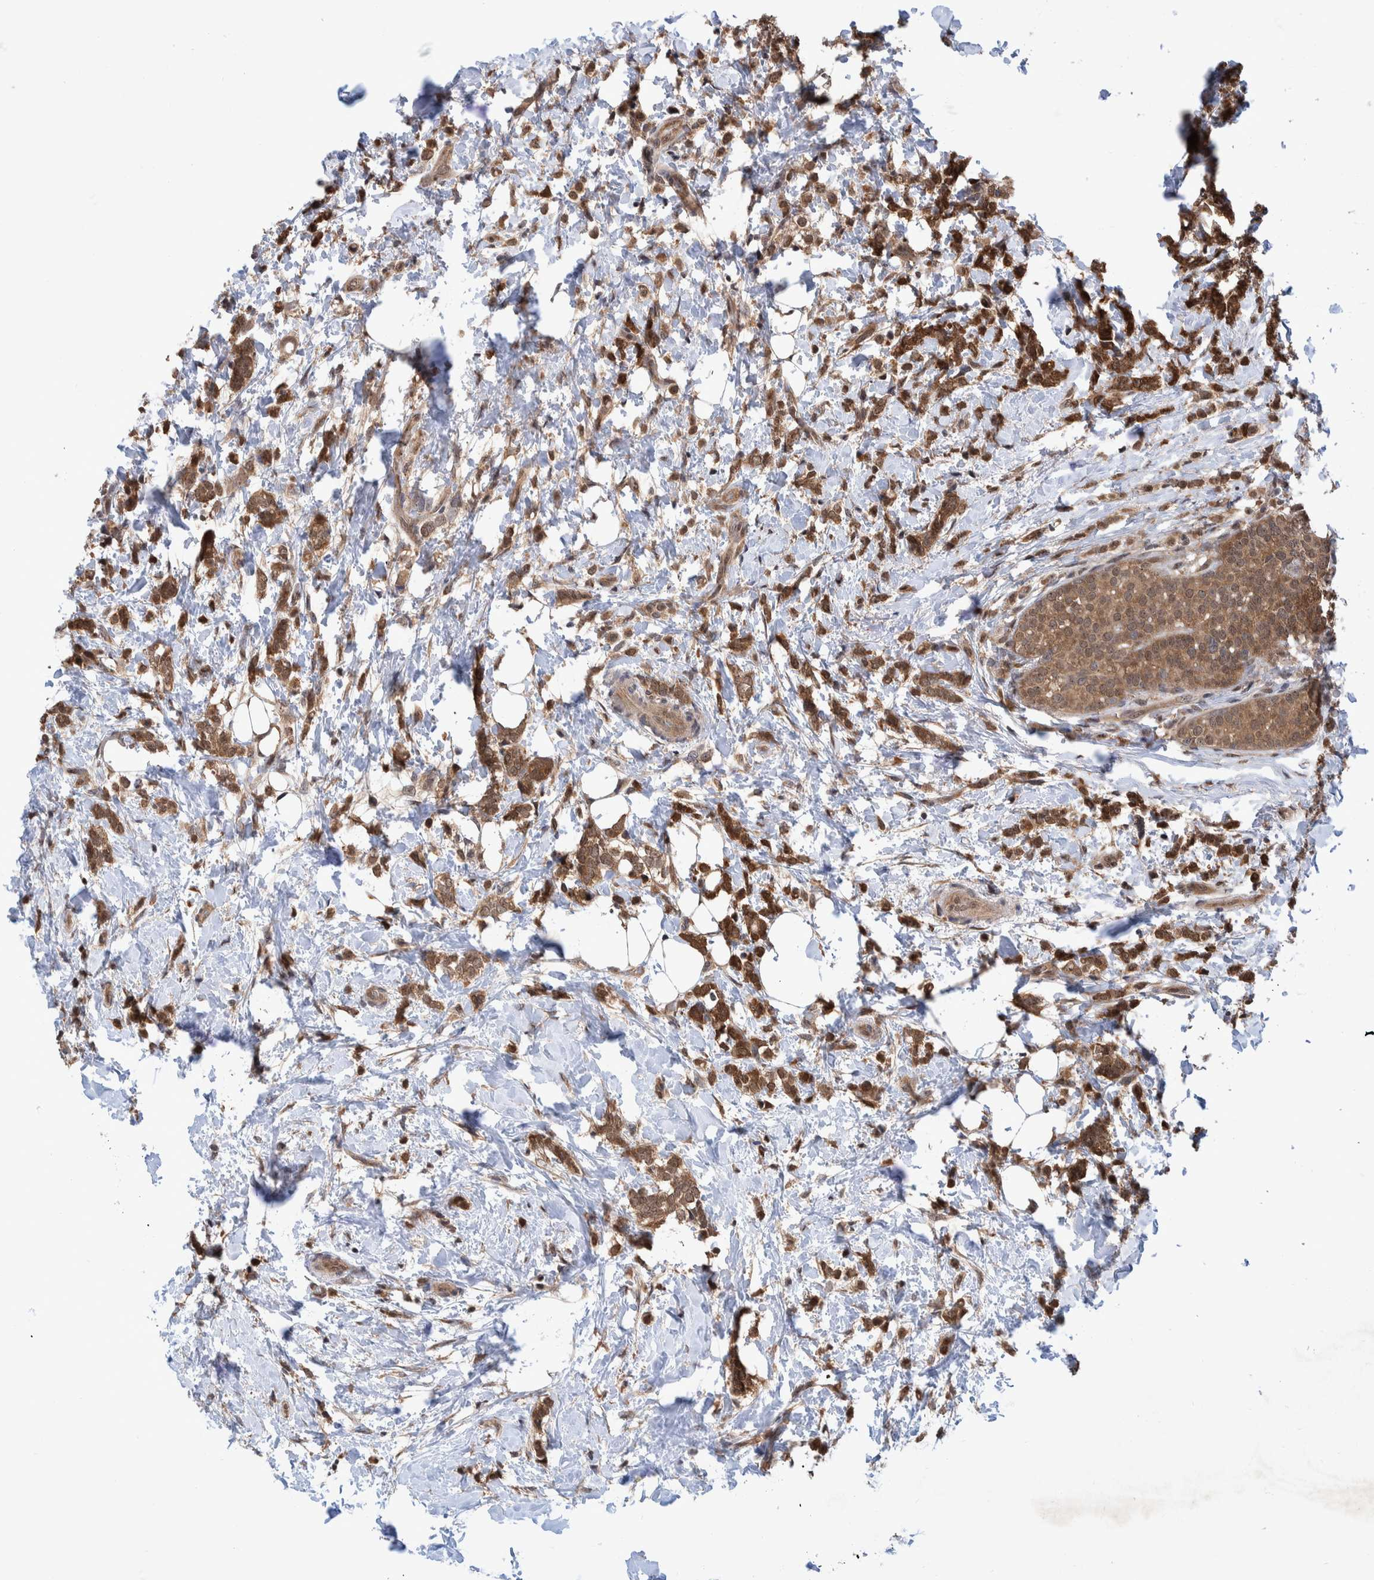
{"staining": {"intensity": "moderate", "quantity": ">75%", "location": "cytoplasmic/membranous,nuclear"}, "tissue": "breast cancer", "cell_type": "Tumor cells", "image_type": "cancer", "snomed": [{"axis": "morphology", "description": "Lobular carcinoma"}, {"axis": "topography", "description": "Breast"}], "caption": "Protein positivity by immunohistochemistry (IHC) displays moderate cytoplasmic/membranous and nuclear staining in about >75% of tumor cells in breast cancer.", "gene": "PLPBP", "patient": {"sex": "female", "age": 50}}